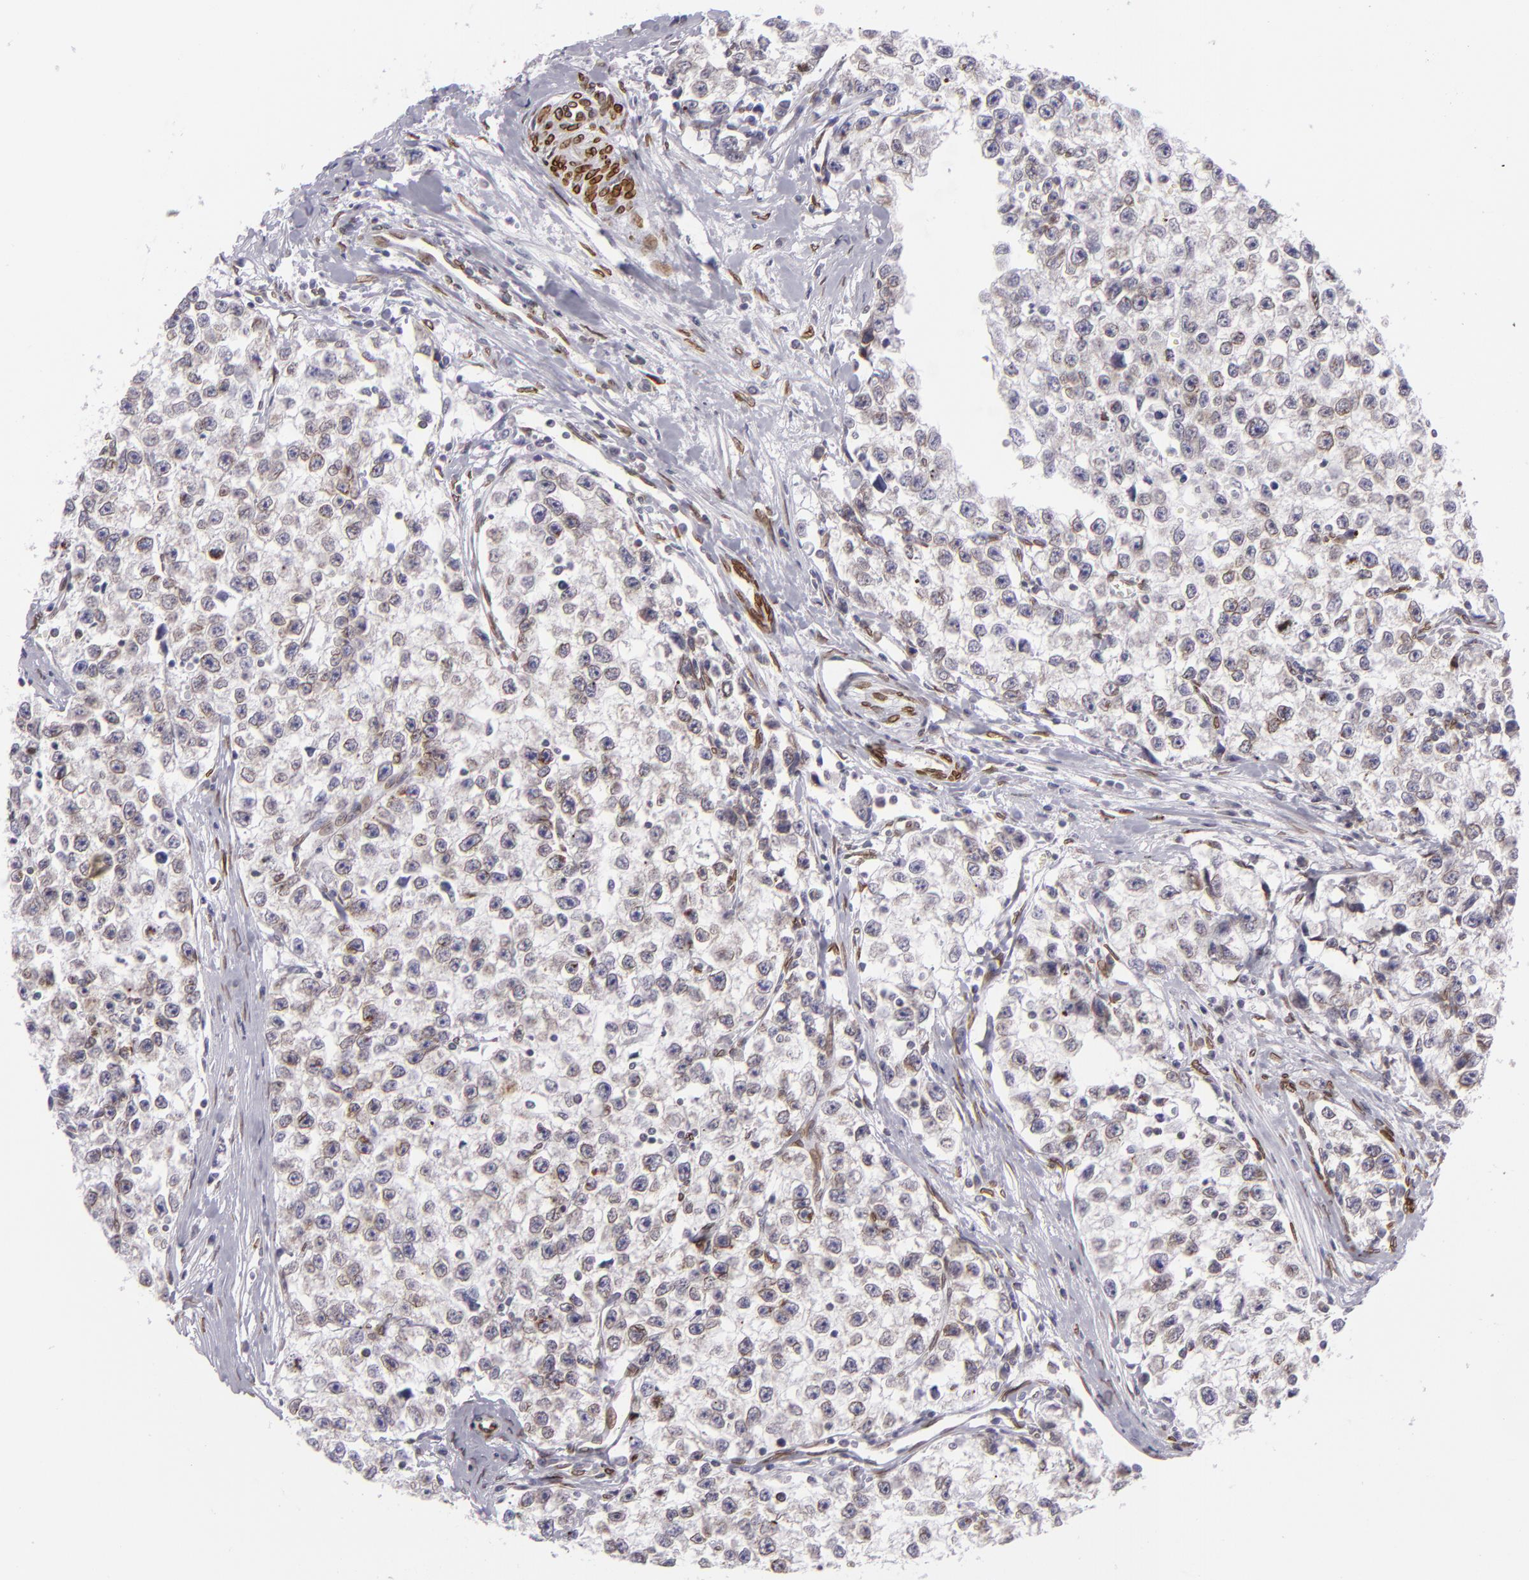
{"staining": {"intensity": "weak", "quantity": "25%-75%", "location": "nuclear"}, "tissue": "testis cancer", "cell_type": "Tumor cells", "image_type": "cancer", "snomed": [{"axis": "morphology", "description": "Seminoma, NOS"}, {"axis": "morphology", "description": "Carcinoma, Embryonal, NOS"}, {"axis": "topography", "description": "Testis"}], "caption": "Immunohistochemical staining of testis cancer (seminoma) shows low levels of weak nuclear protein positivity in approximately 25%-75% of tumor cells.", "gene": "EMD", "patient": {"sex": "male", "age": 30}}